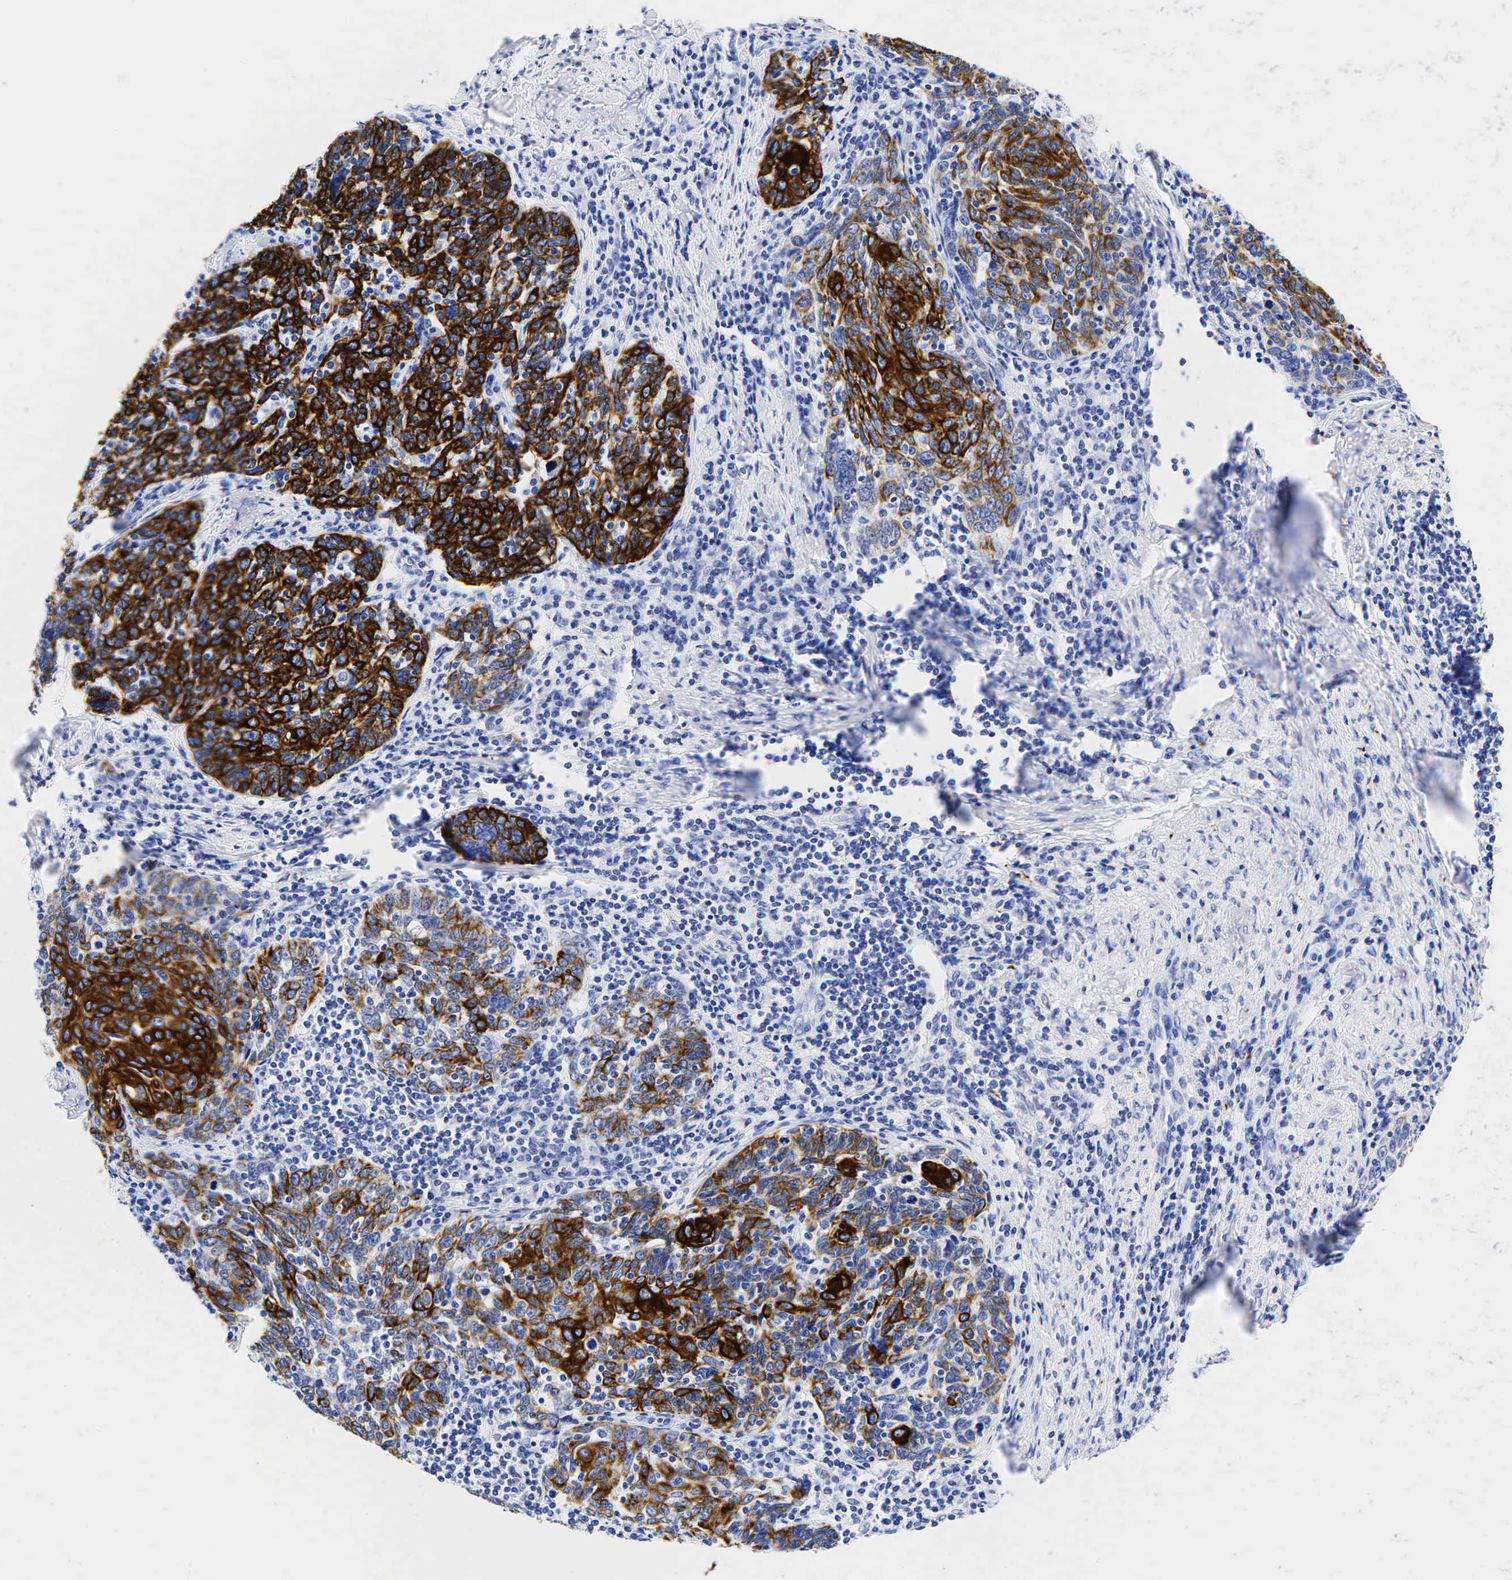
{"staining": {"intensity": "strong", "quantity": ">75%", "location": "cytoplasmic/membranous"}, "tissue": "cervical cancer", "cell_type": "Tumor cells", "image_type": "cancer", "snomed": [{"axis": "morphology", "description": "Squamous cell carcinoma, NOS"}, {"axis": "topography", "description": "Cervix"}], "caption": "Squamous cell carcinoma (cervical) stained with a protein marker reveals strong staining in tumor cells.", "gene": "KRT19", "patient": {"sex": "female", "age": 41}}